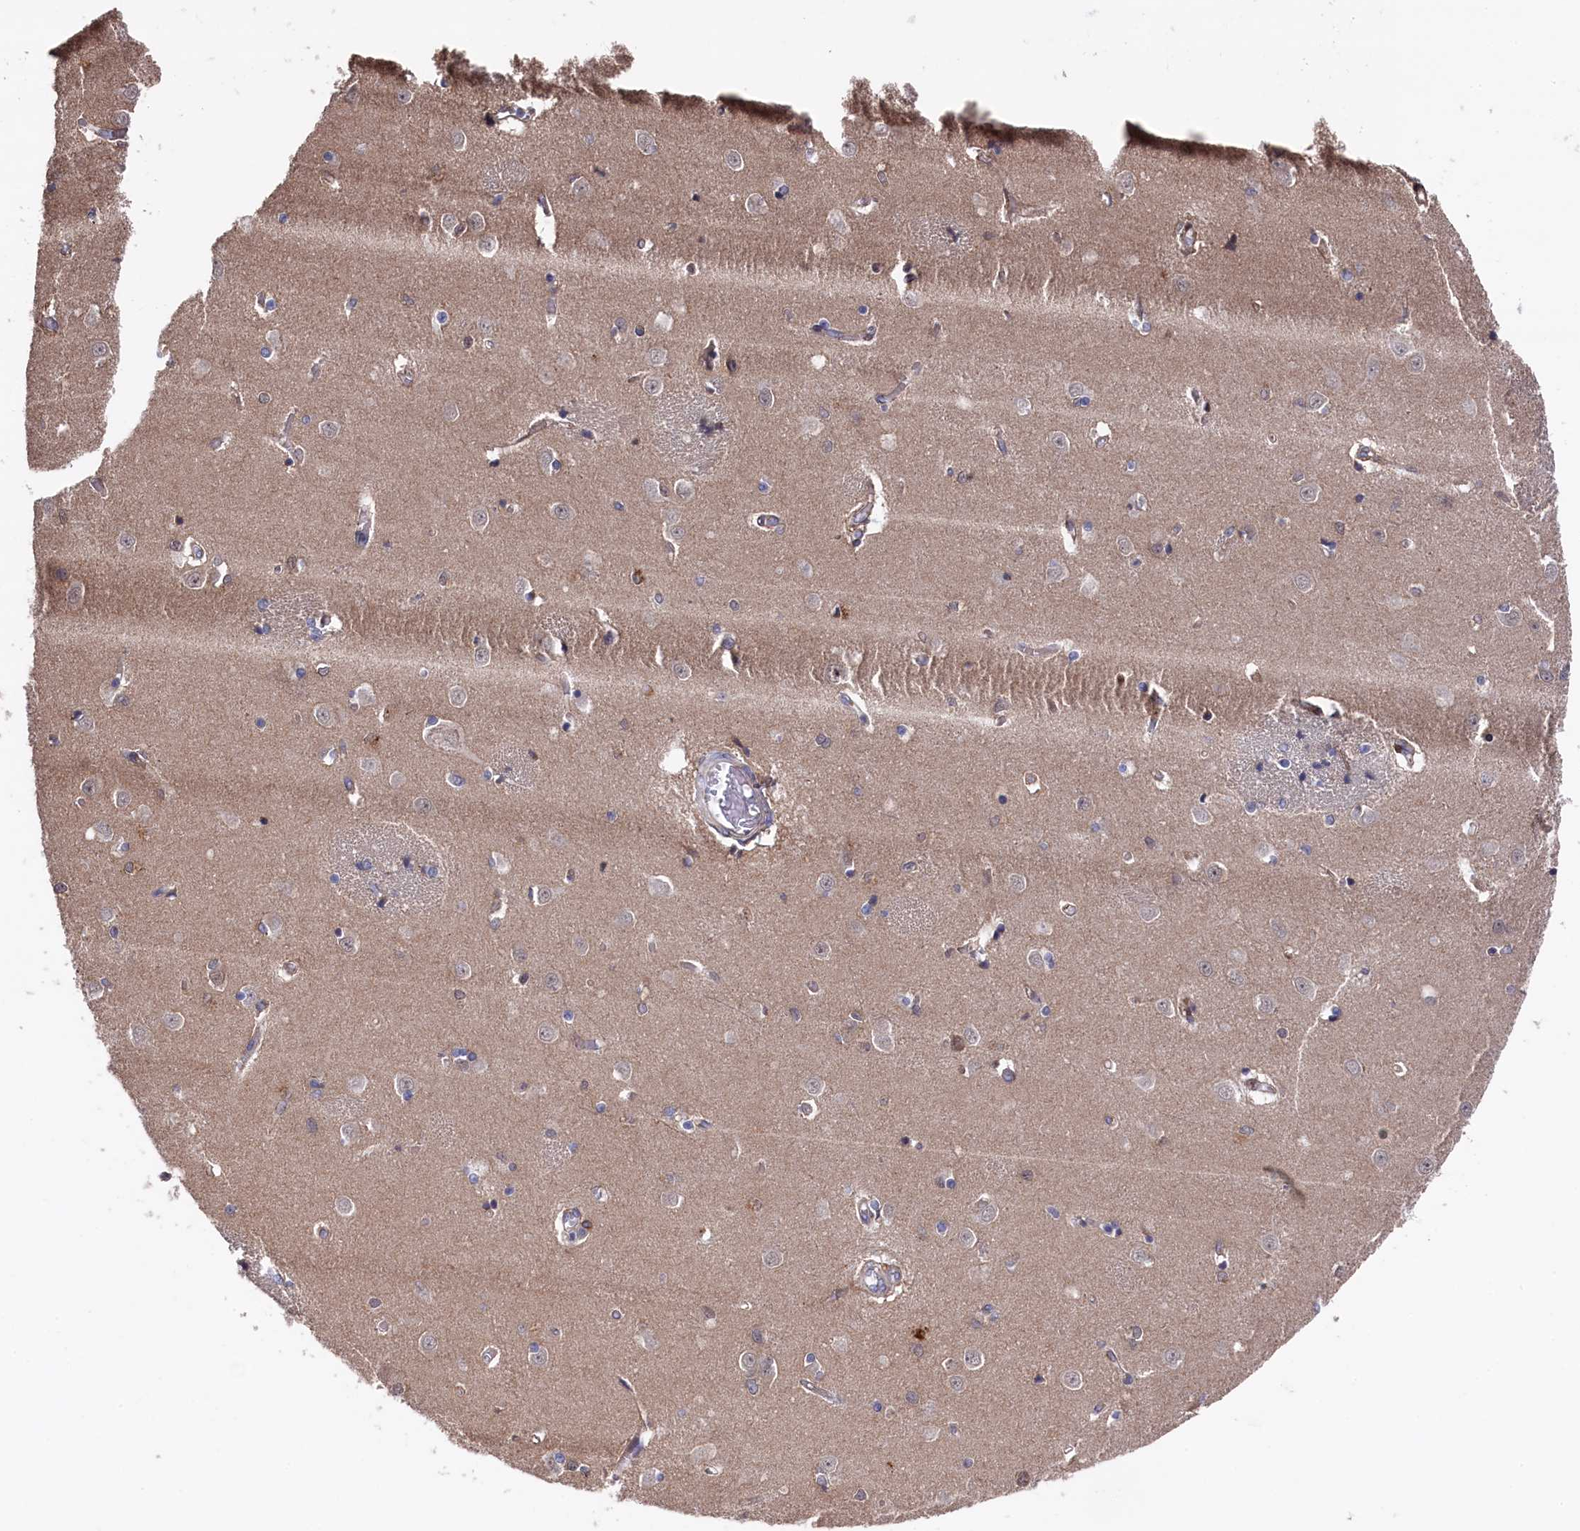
{"staining": {"intensity": "weak", "quantity": "<25%", "location": "cytoplasmic/membranous"}, "tissue": "caudate", "cell_type": "Glial cells", "image_type": "normal", "snomed": [{"axis": "morphology", "description": "Normal tissue, NOS"}, {"axis": "topography", "description": "Lateral ventricle wall"}], "caption": "DAB (3,3'-diaminobenzidine) immunohistochemical staining of unremarkable caudate reveals no significant positivity in glial cells.", "gene": "SLC12A4", "patient": {"sex": "male", "age": 37}}